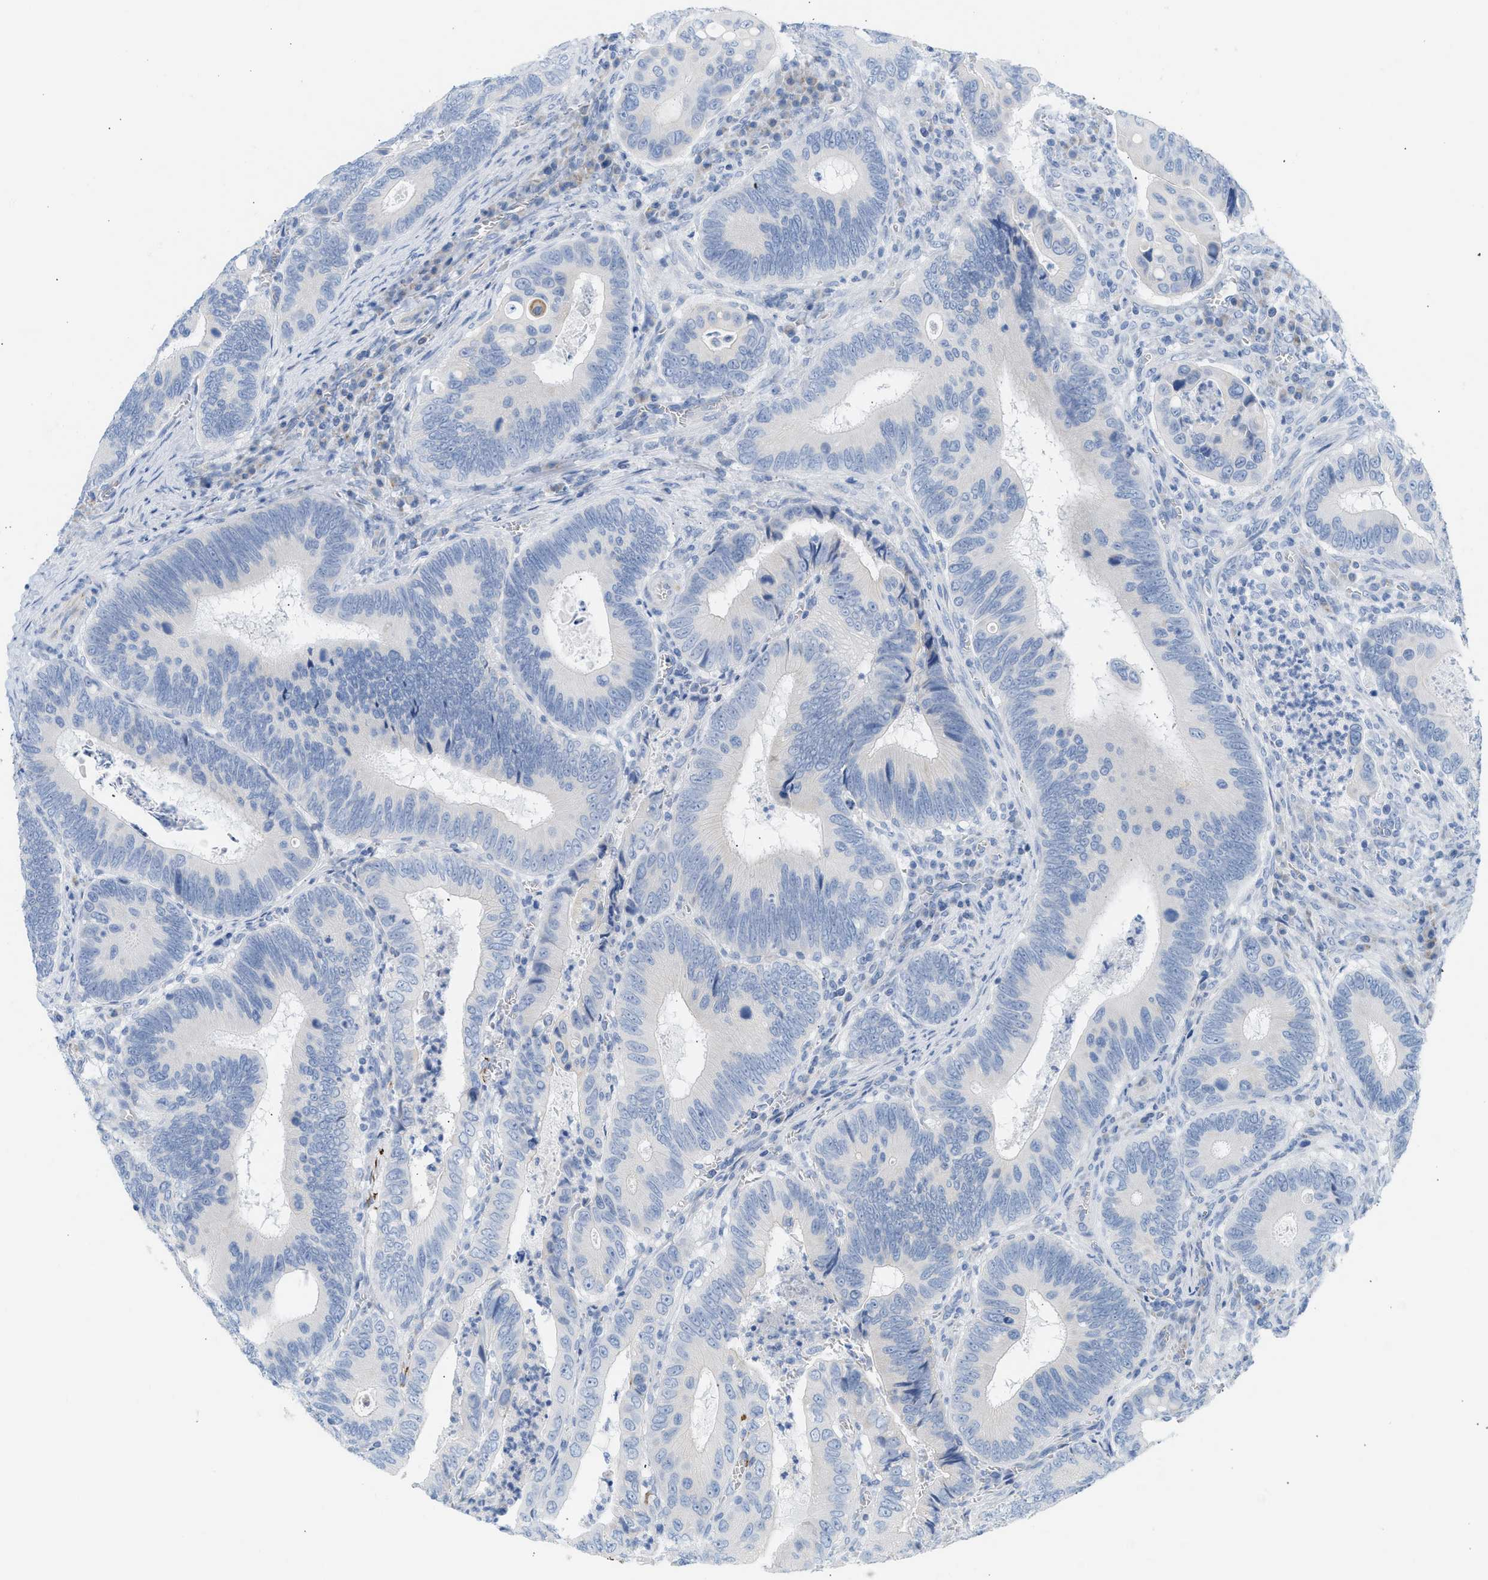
{"staining": {"intensity": "negative", "quantity": "none", "location": "none"}, "tissue": "colorectal cancer", "cell_type": "Tumor cells", "image_type": "cancer", "snomed": [{"axis": "morphology", "description": "Inflammation, NOS"}, {"axis": "morphology", "description": "Adenocarcinoma, NOS"}, {"axis": "topography", "description": "Colon"}], "caption": "Immunohistochemistry (IHC) micrograph of neoplastic tissue: colorectal cancer stained with DAB (3,3'-diaminobenzidine) shows no significant protein positivity in tumor cells.", "gene": "NDUFS8", "patient": {"sex": "male", "age": 72}}